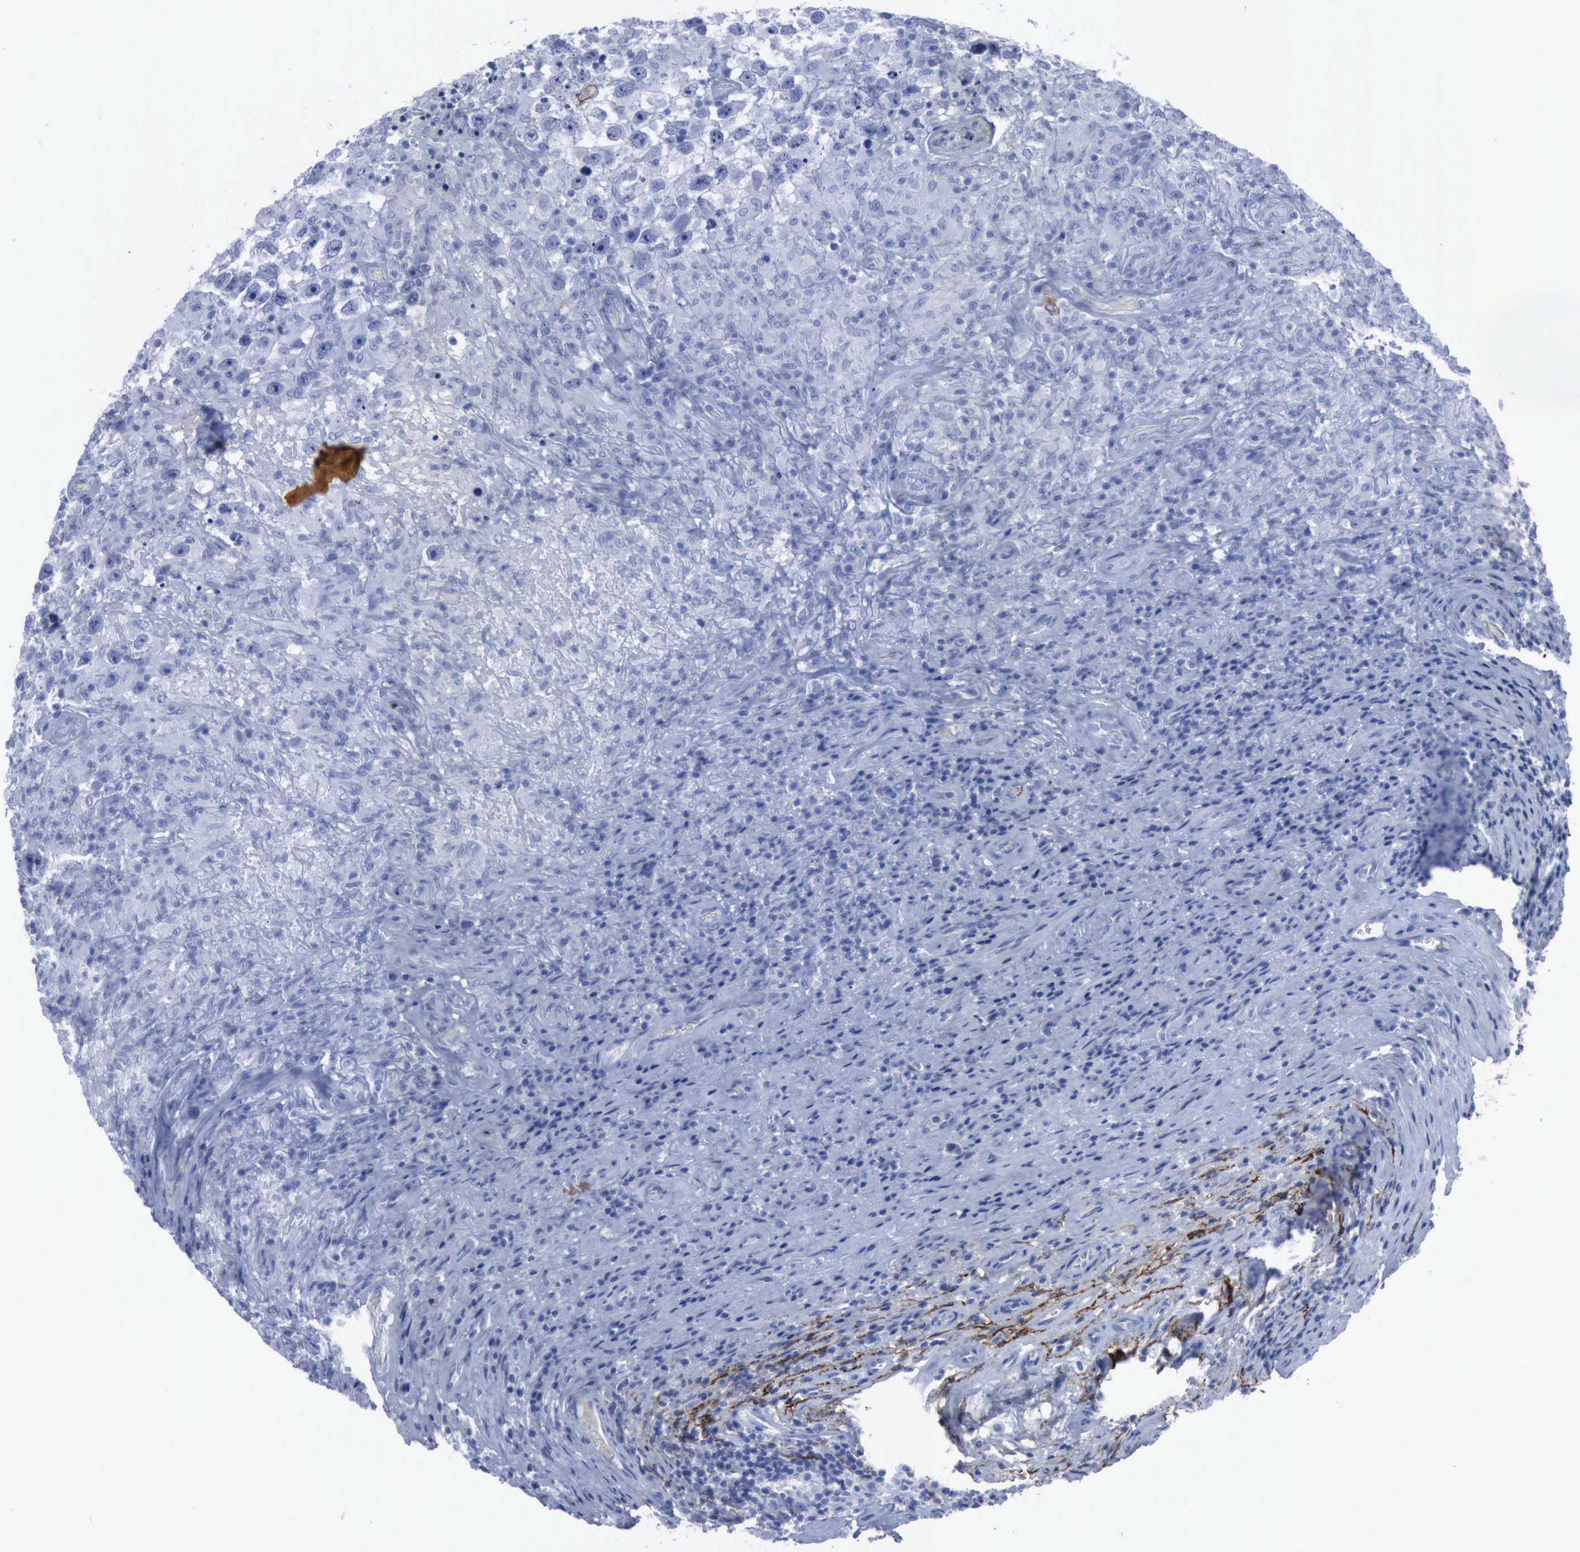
{"staining": {"intensity": "negative", "quantity": "none", "location": "none"}, "tissue": "testis cancer", "cell_type": "Tumor cells", "image_type": "cancer", "snomed": [{"axis": "morphology", "description": "Seminoma, NOS"}, {"axis": "topography", "description": "Testis"}], "caption": "This is an IHC image of human testis seminoma. There is no staining in tumor cells.", "gene": "NGFR", "patient": {"sex": "male", "age": 34}}